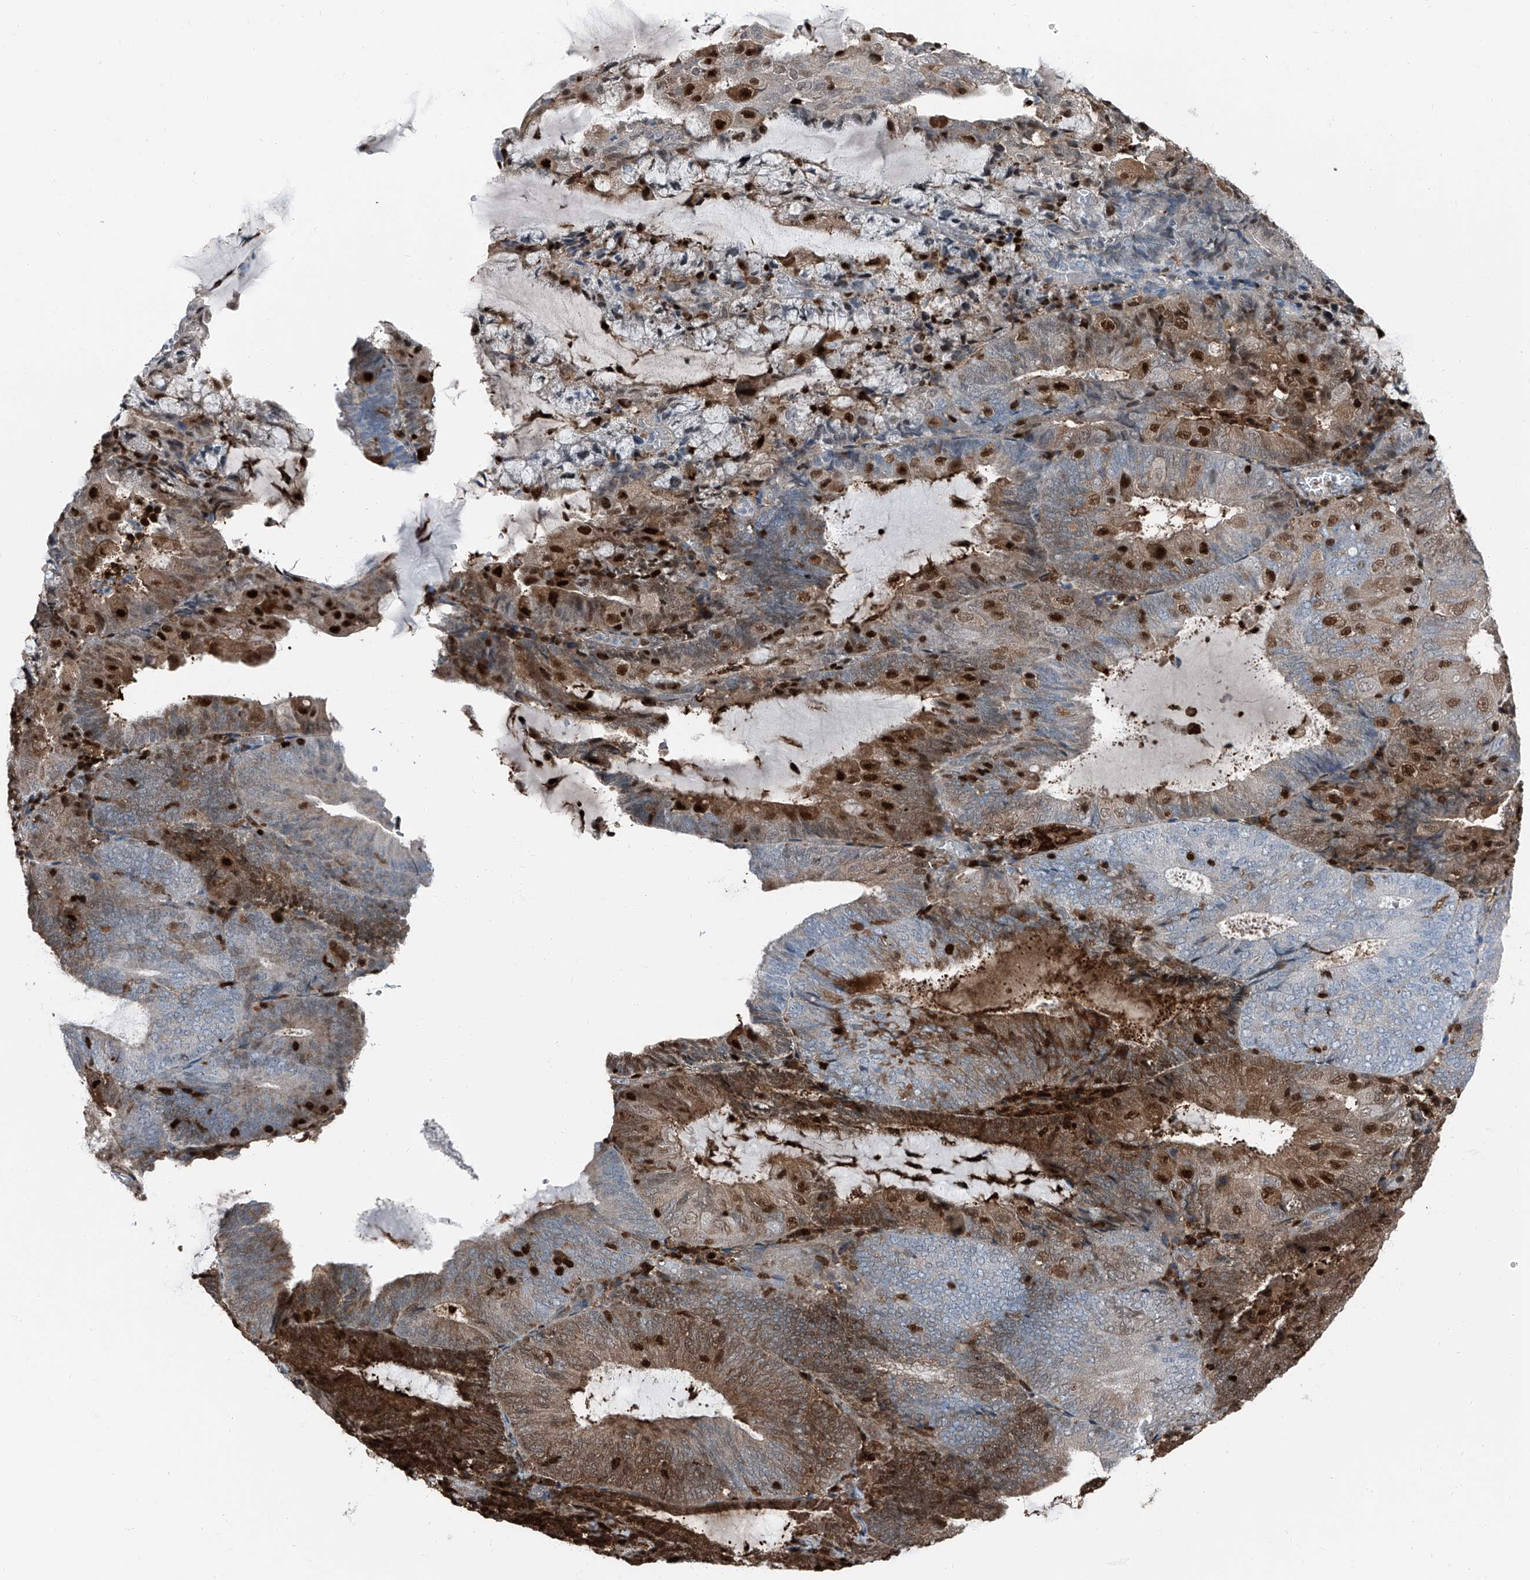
{"staining": {"intensity": "moderate", "quantity": "25%-75%", "location": "cytoplasmic/membranous,nuclear"}, "tissue": "endometrial cancer", "cell_type": "Tumor cells", "image_type": "cancer", "snomed": [{"axis": "morphology", "description": "Adenocarcinoma, NOS"}, {"axis": "topography", "description": "Endometrium"}], "caption": "The photomicrograph exhibits a brown stain indicating the presence of a protein in the cytoplasmic/membranous and nuclear of tumor cells in adenocarcinoma (endometrial).", "gene": "PSMB10", "patient": {"sex": "female", "age": 81}}